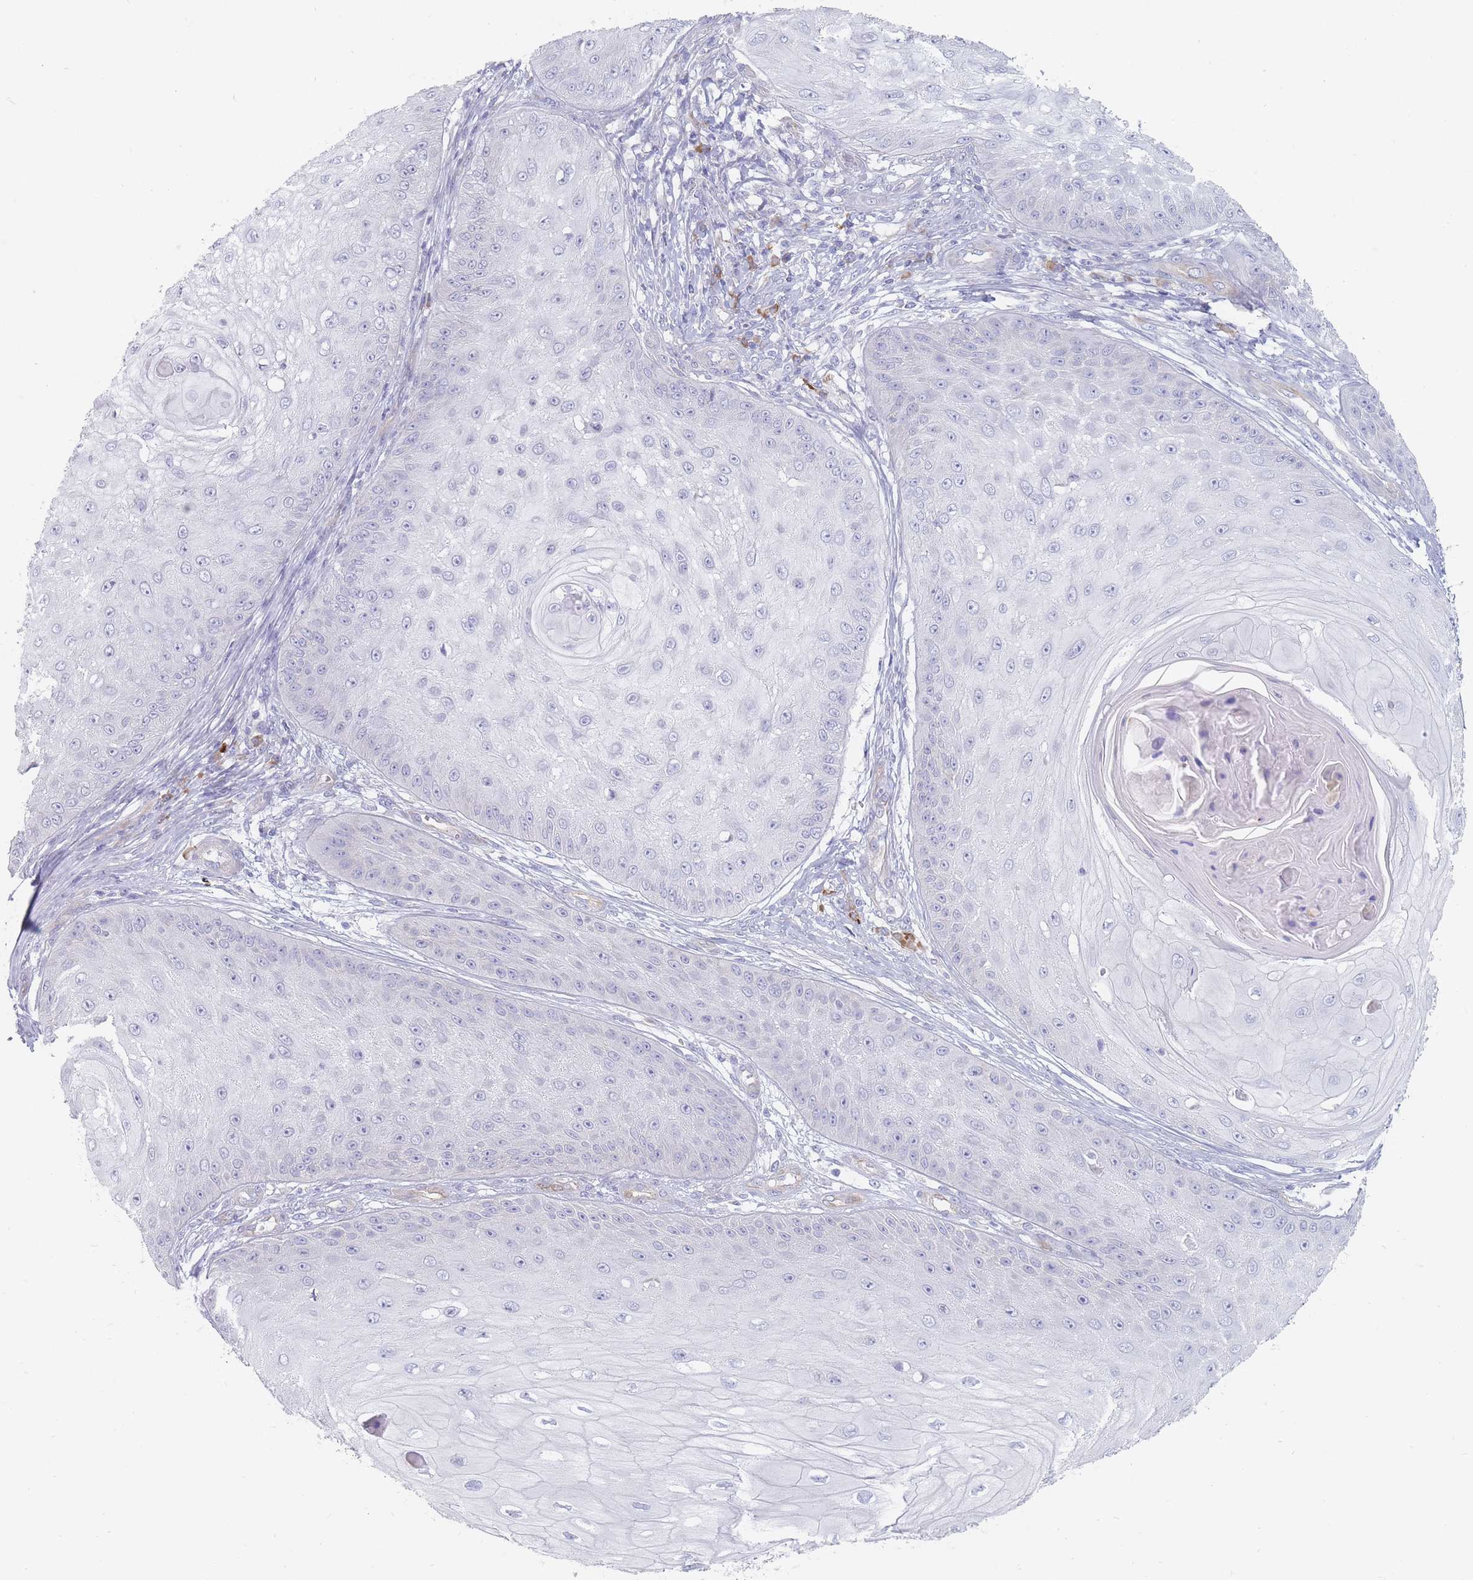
{"staining": {"intensity": "negative", "quantity": "none", "location": "none"}, "tissue": "skin cancer", "cell_type": "Tumor cells", "image_type": "cancer", "snomed": [{"axis": "morphology", "description": "Squamous cell carcinoma, NOS"}, {"axis": "topography", "description": "Skin"}], "caption": "Immunohistochemistry micrograph of human squamous cell carcinoma (skin) stained for a protein (brown), which exhibits no expression in tumor cells. Brightfield microscopy of IHC stained with DAB (3,3'-diaminobenzidine) (brown) and hematoxylin (blue), captured at high magnification.", "gene": "ERBIN", "patient": {"sex": "male", "age": 70}}